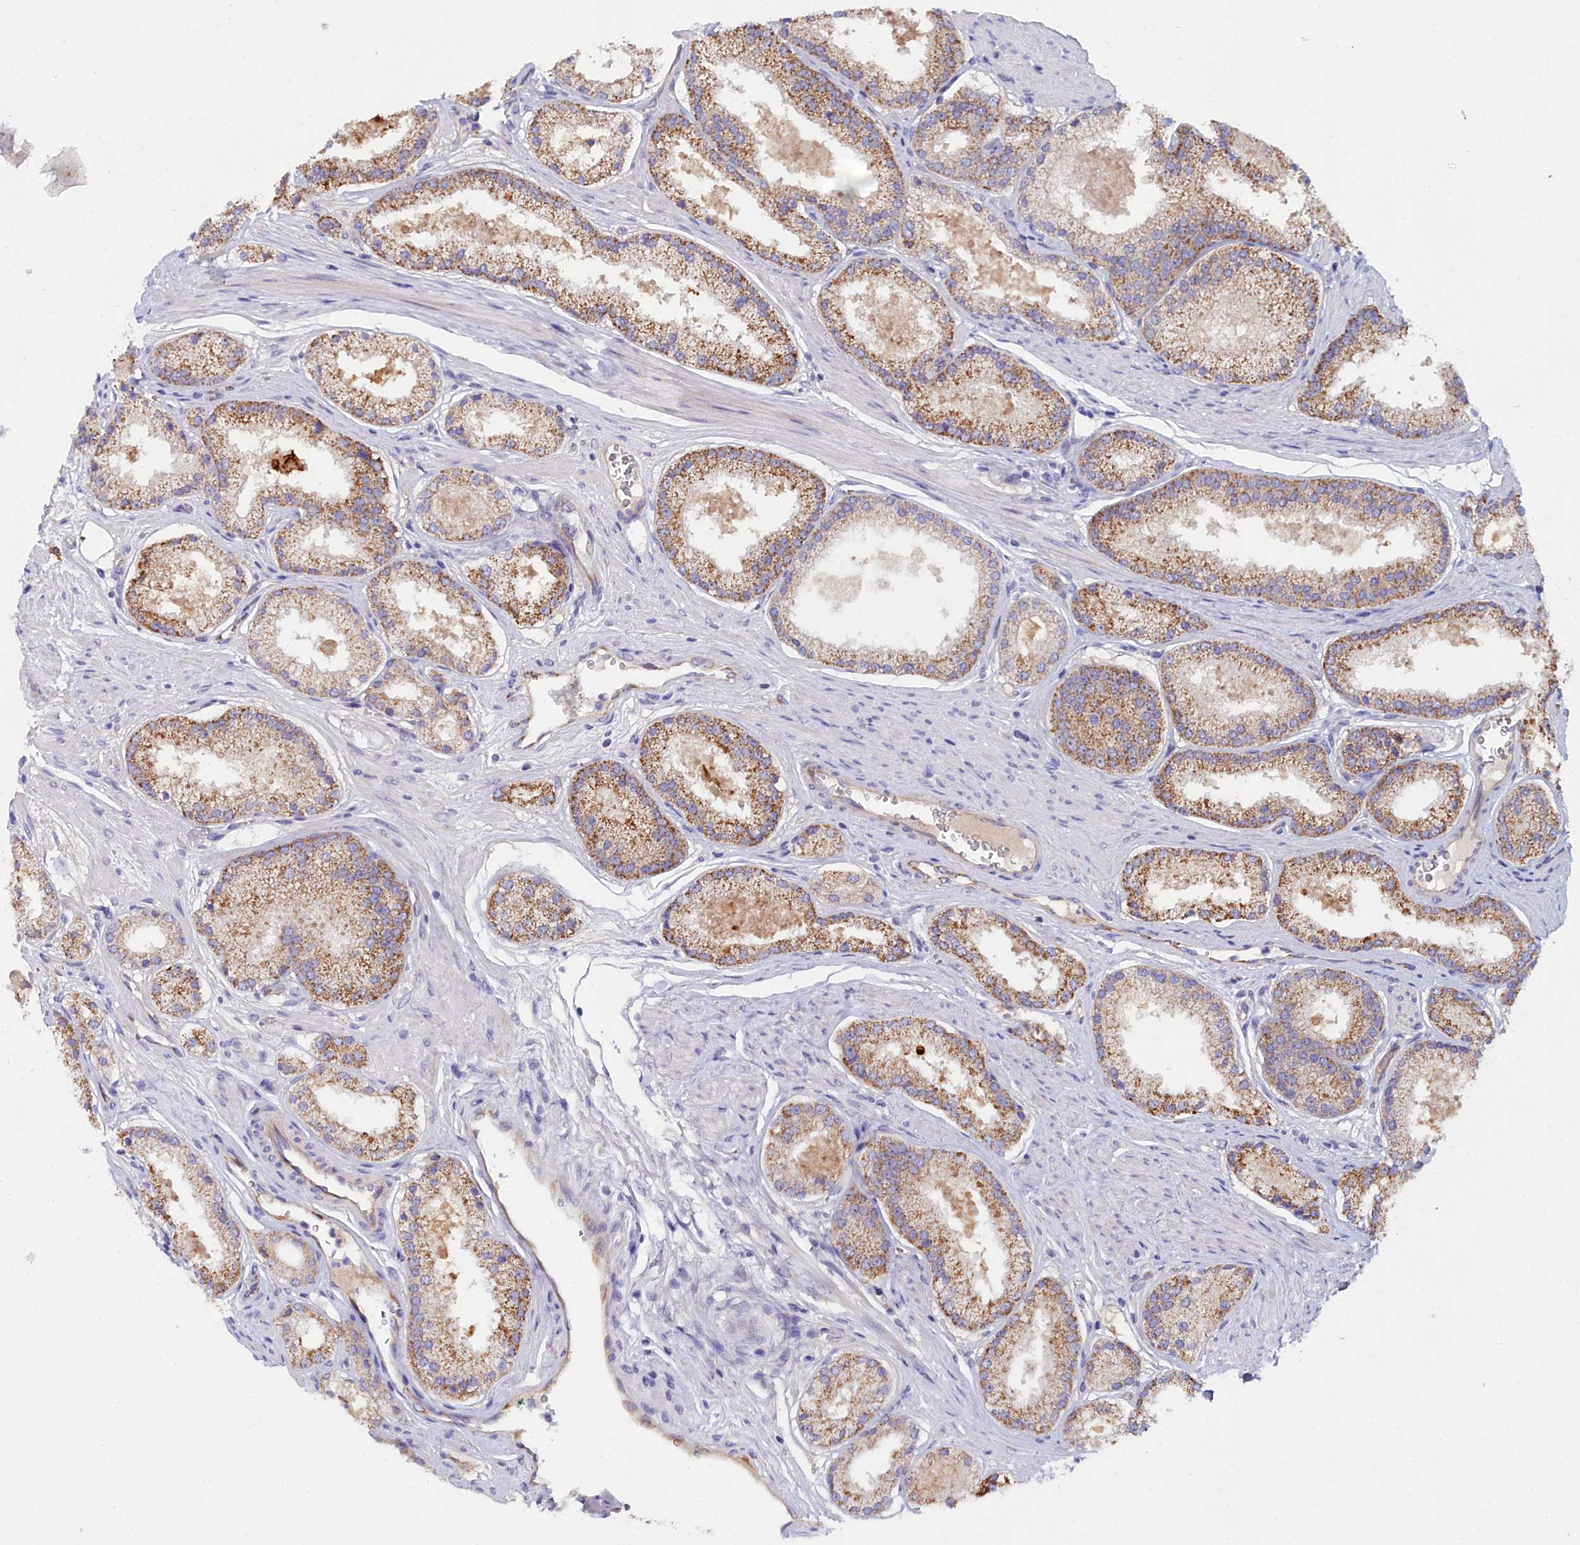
{"staining": {"intensity": "moderate", "quantity": ">75%", "location": "cytoplasmic/membranous"}, "tissue": "prostate cancer", "cell_type": "Tumor cells", "image_type": "cancer", "snomed": [{"axis": "morphology", "description": "Adenocarcinoma, Low grade"}, {"axis": "topography", "description": "Prostate"}], "caption": "DAB immunohistochemical staining of human adenocarcinoma (low-grade) (prostate) reveals moderate cytoplasmic/membranous protein staining in approximately >75% of tumor cells. The staining is performed using DAB (3,3'-diaminobenzidine) brown chromogen to label protein expression. The nuclei are counter-stained blue using hematoxylin.", "gene": "SLC49A3", "patient": {"sex": "male", "age": 59}}